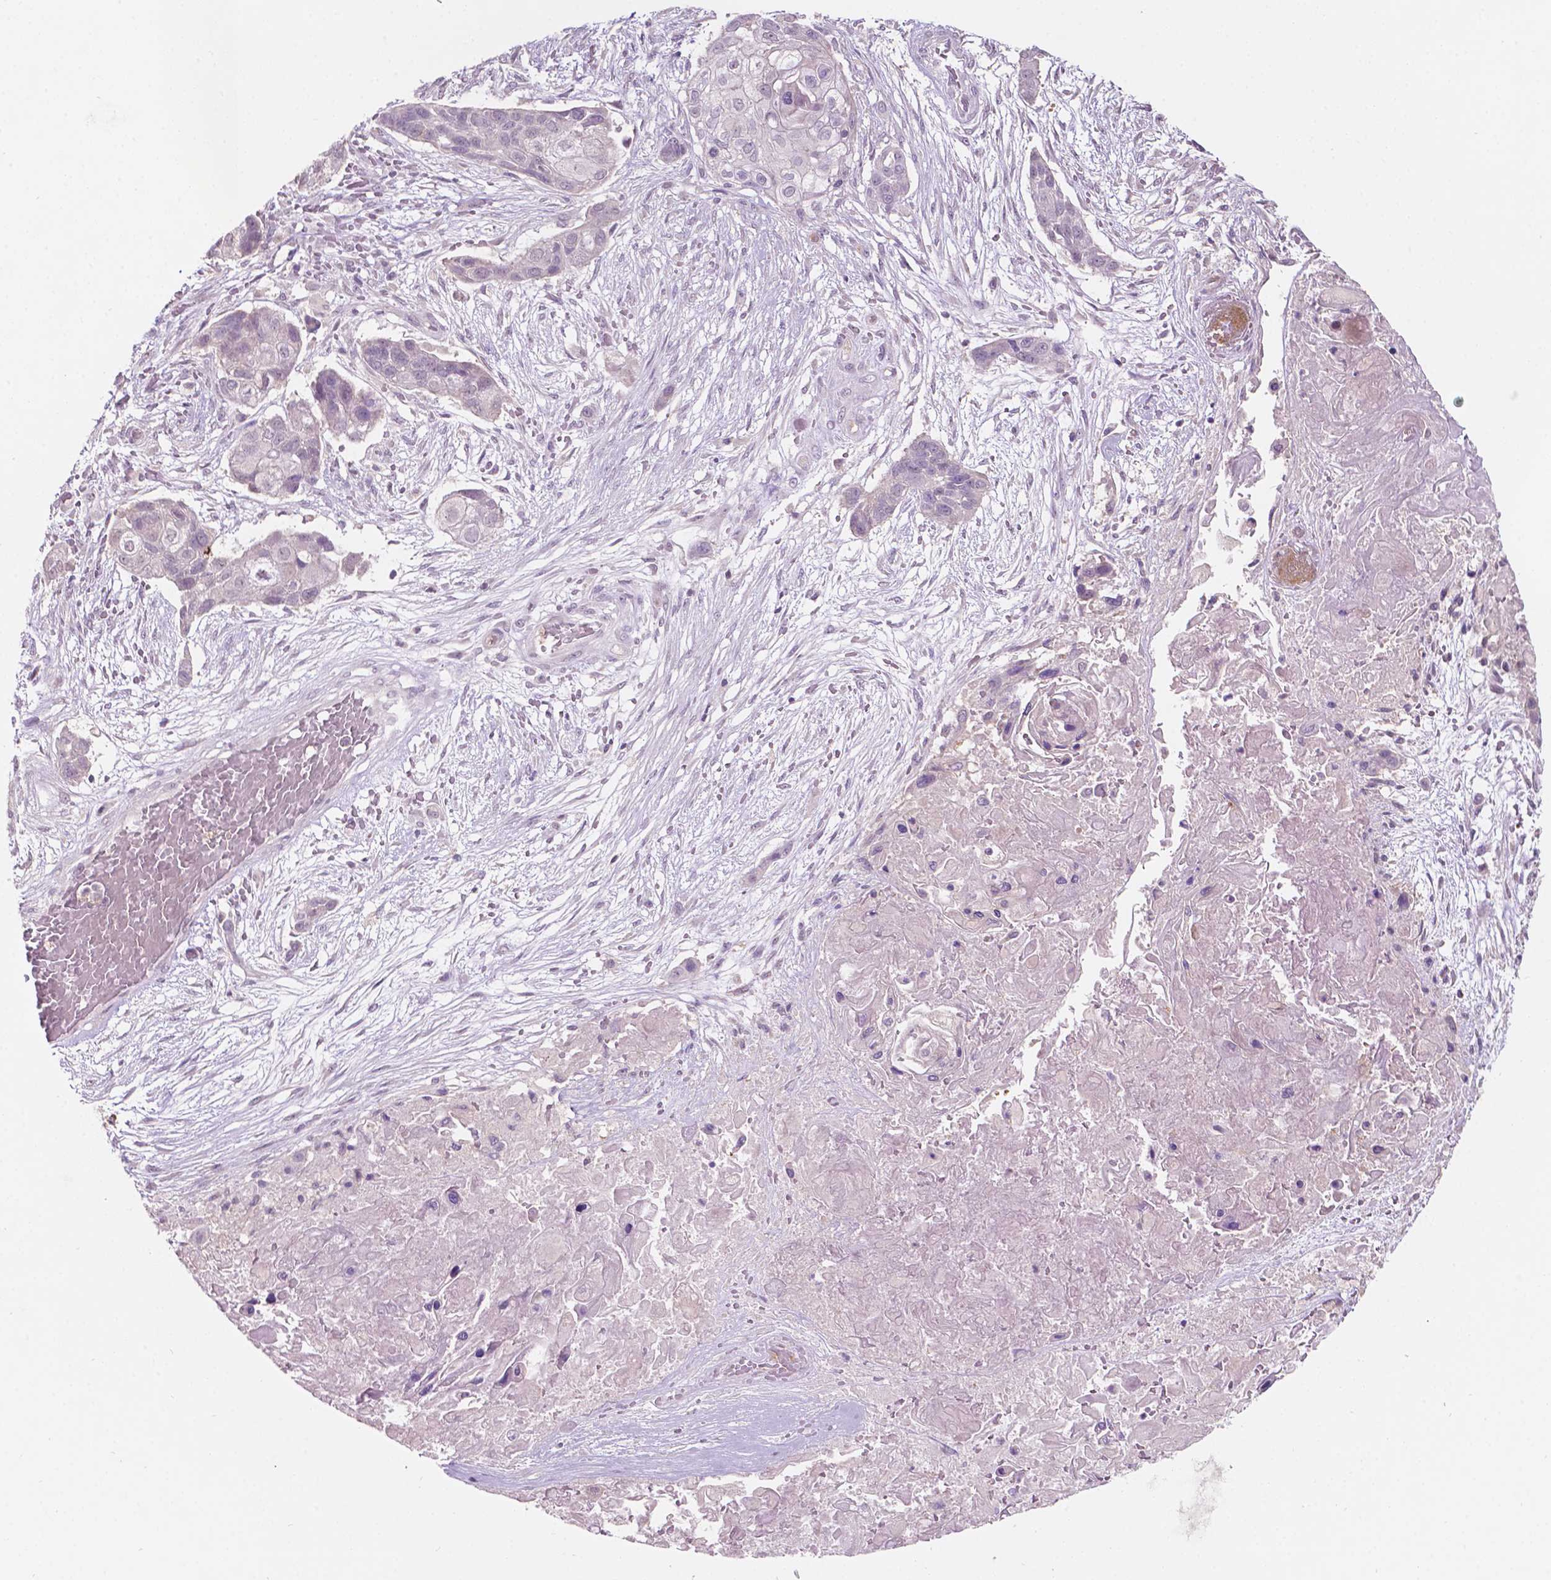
{"staining": {"intensity": "negative", "quantity": "none", "location": "none"}, "tissue": "lung cancer", "cell_type": "Tumor cells", "image_type": "cancer", "snomed": [{"axis": "morphology", "description": "Squamous cell carcinoma, NOS"}, {"axis": "topography", "description": "Lung"}], "caption": "Lung squamous cell carcinoma was stained to show a protein in brown. There is no significant positivity in tumor cells.", "gene": "TM6SF2", "patient": {"sex": "male", "age": 69}}